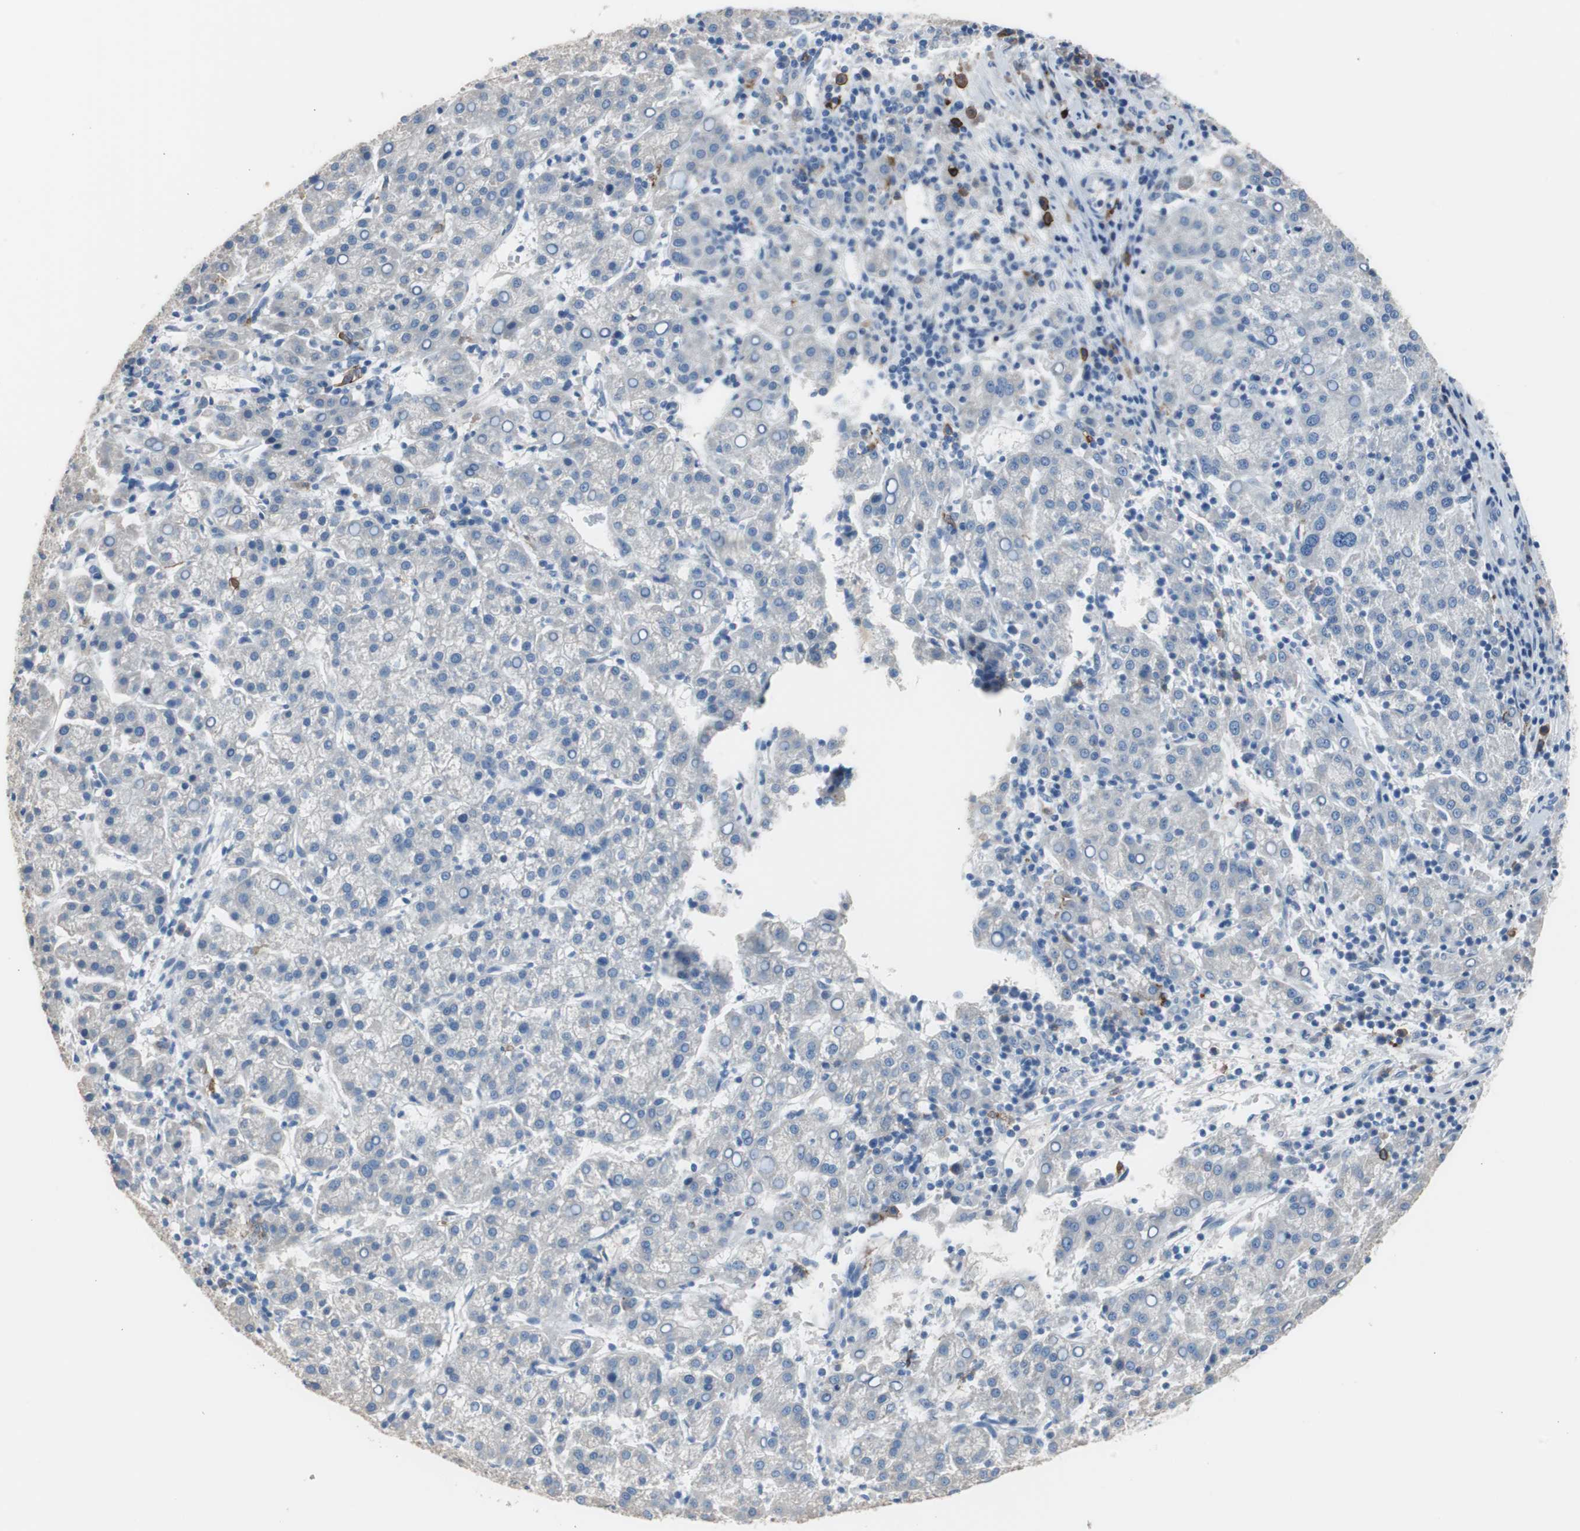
{"staining": {"intensity": "negative", "quantity": "none", "location": "none"}, "tissue": "liver cancer", "cell_type": "Tumor cells", "image_type": "cancer", "snomed": [{"axis": "morphology", "description": "Carcinoma, Hepatocellular, NOS"}, {"axis": "topography", "description": "Liver"}], "caption": "Liver cancer stained for a protein using immunohistochemistry displays no expression tumor cells.", "gene": "FCGR2B", "patient": {"sex": "female", "age": 58}}